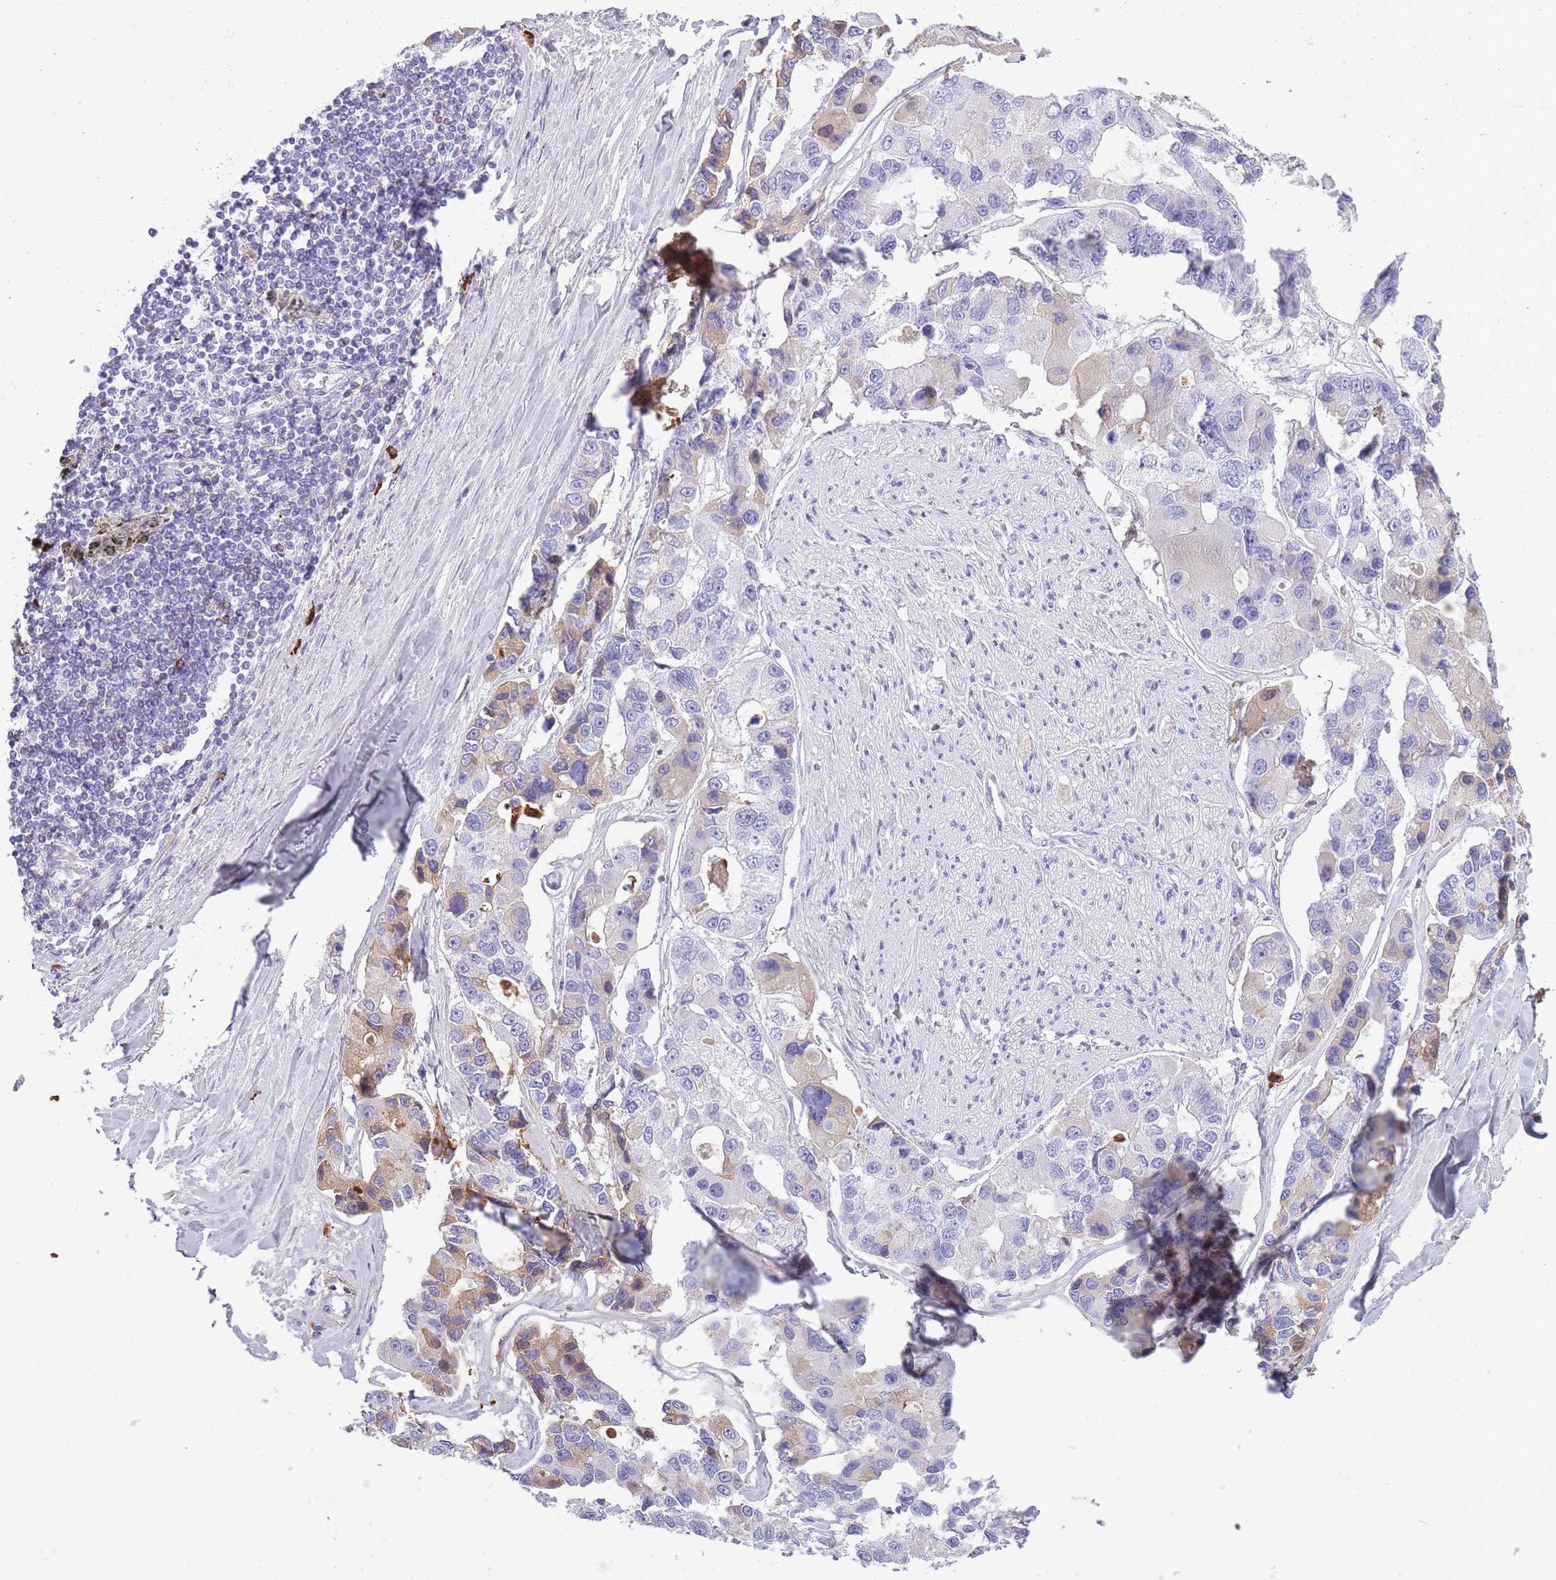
{"staining": {"intensity": "weak", "quantity": "<25%", "location": "cytoplasmic/membranous"}, "tissue": "lung cancer", "cell_type": "Tumor cells", "image_type": "cancer", "snomed": [{"axis": "morphology", "description": "Adenocarcinoma, NOS"}, {"axis": "topography", "description": "Lung"}], "caption": "This is a histopathology image of immunohistochemistry (IHC) staining of lung cancer (adenocarcinoma), which shows no staining in tumor cells.", "gene": "IGKV1D-42", "patient": {"sex": "female", "age": 54}}